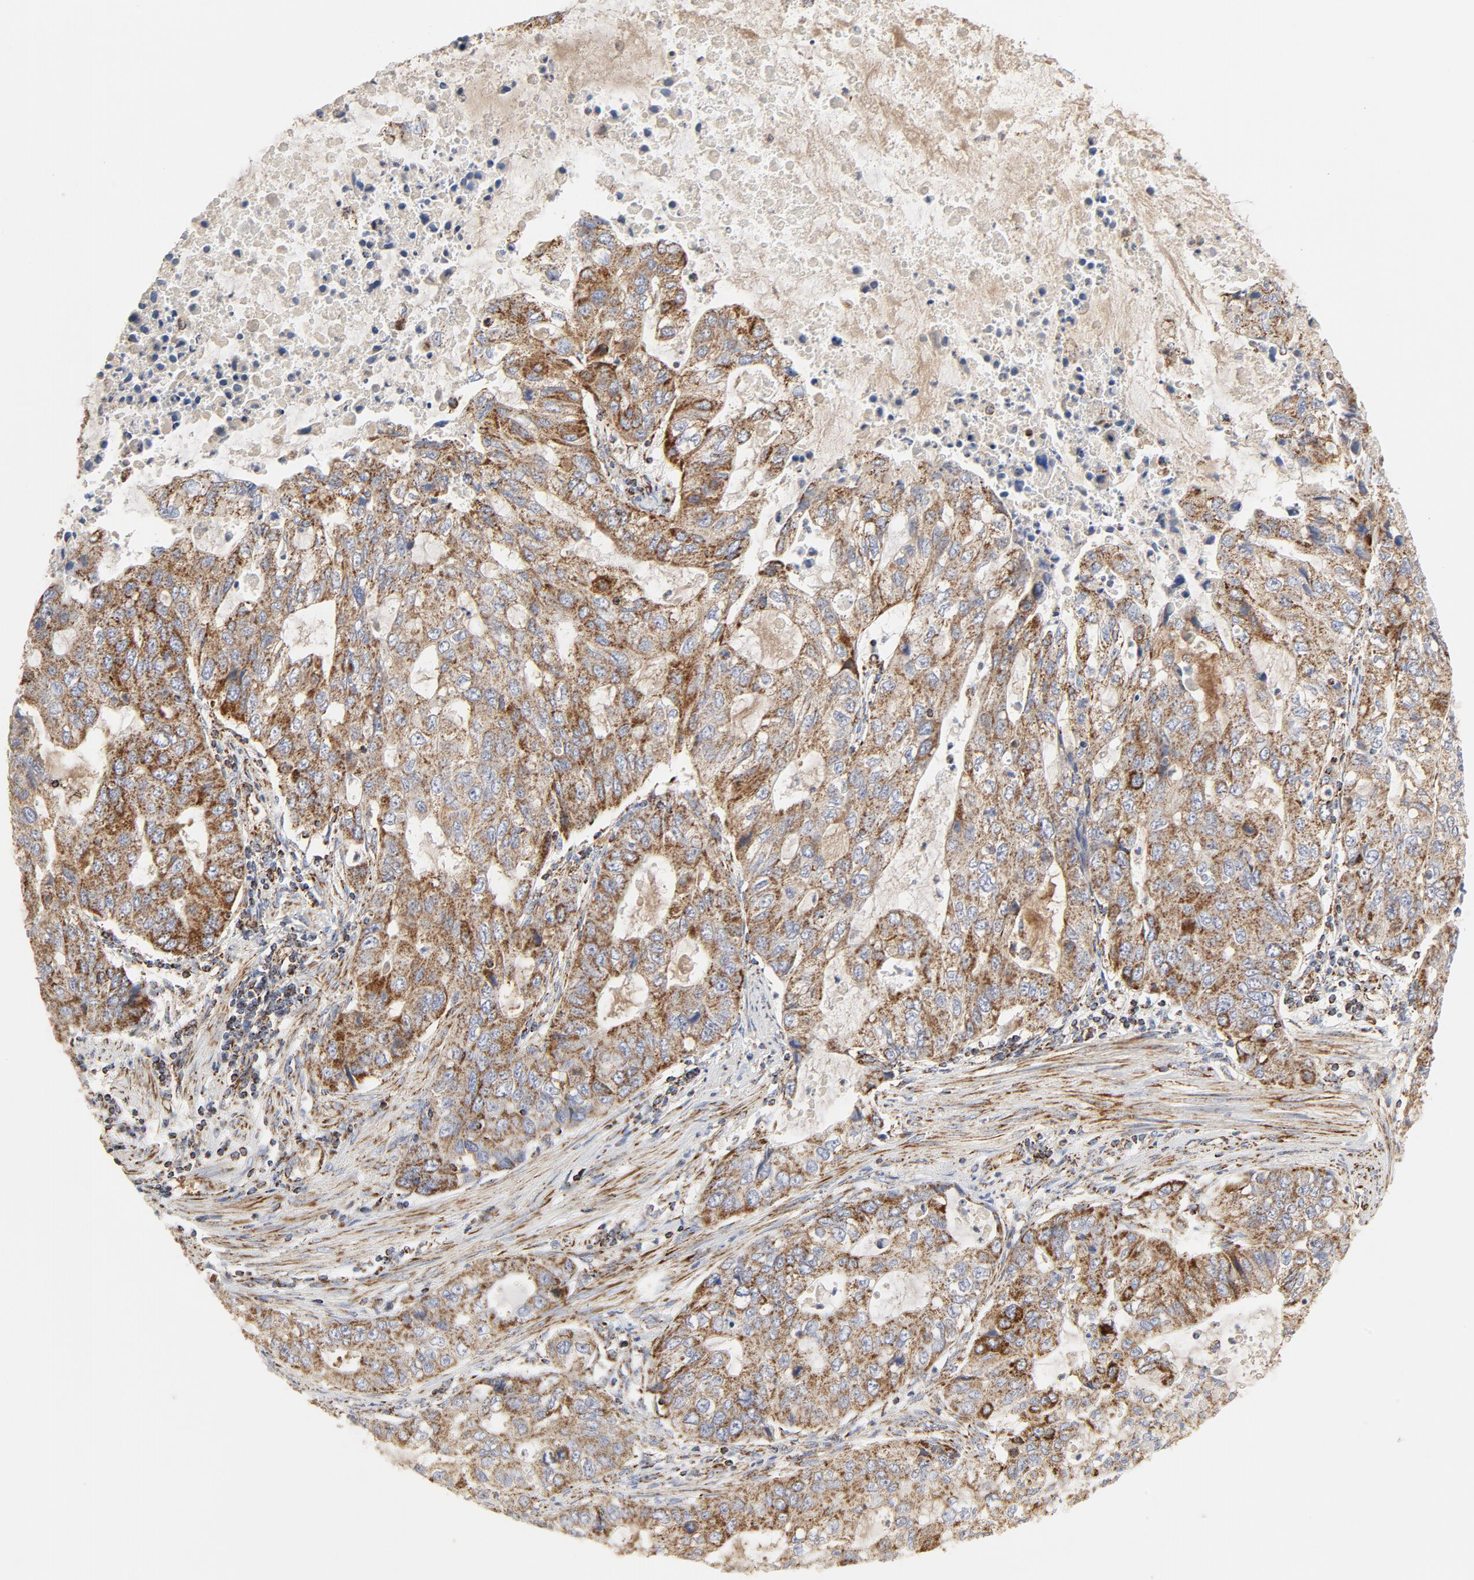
{"staining": {"intensity": "moderate", "quantity": ">75%", "location": "cytoplasmic/membranous"}, "tissue": "stomach cancer", "cell_type": "Tumor cells", "image_type": "cancer", "snomed": [{"axis": "morphology", "description": "Adenocarcinoma, NOS"}, {"axis": "topography", "description": "Stomach, upper"}], "caption": "A brown stain highlights moderate cytoplasmic/membranous staining of a protein in stomach adenocarcinoma tumor cells.", "gene": "PCNX4", "patient": {"sex": "female", "age": 52}}